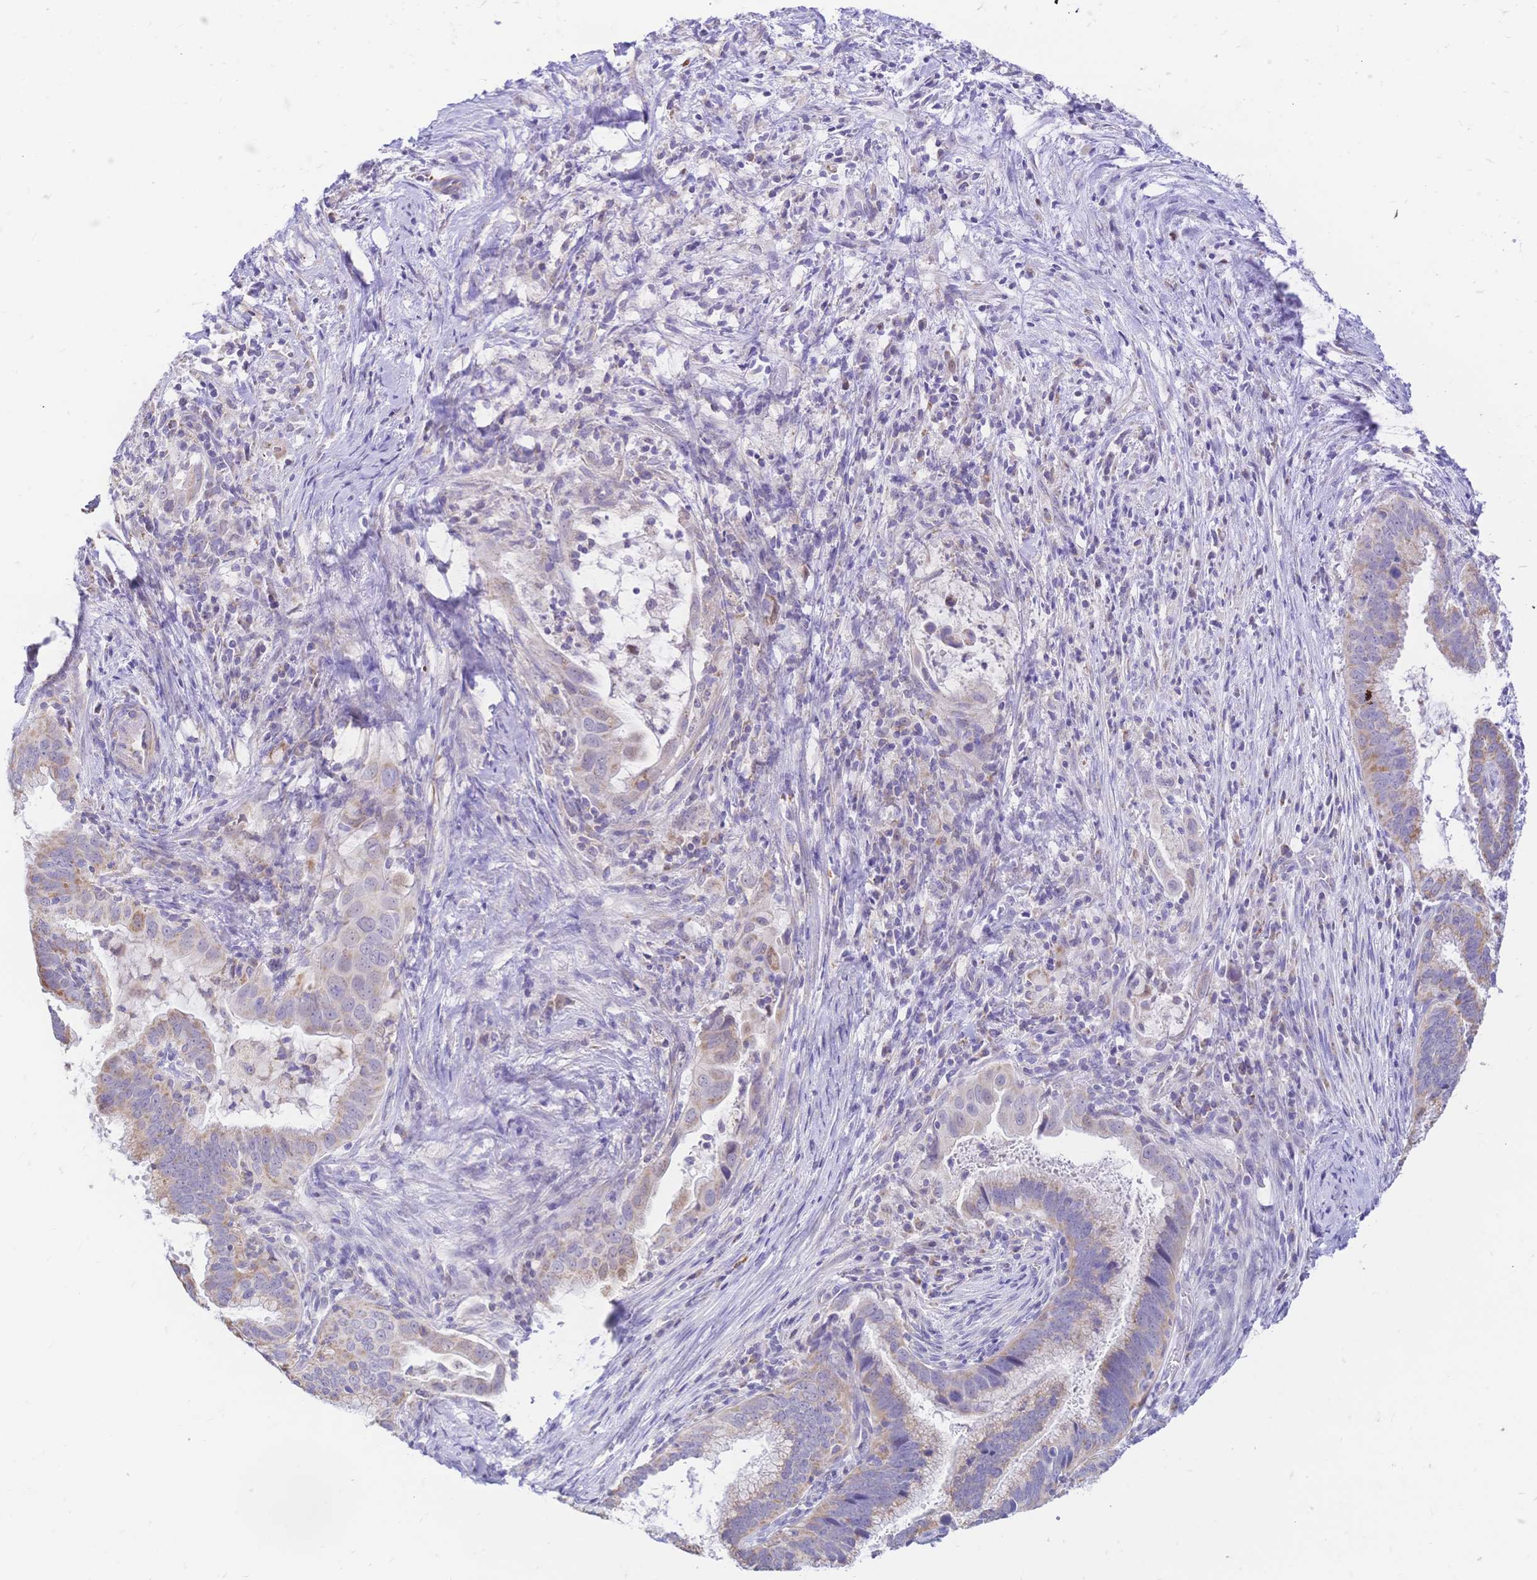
{"staining": {"intensity": "moderate", "quantity": ">75%", "location": "cytoplasmic/membranous"}, "tissue": "cervical cancer", "cell_type": "Tumor cells", "image_type": "cancer", "snomed": [{"axis": "morphology", "description": "Adenocarcinoma, NOS"}, {"axis": "topography", "description": "Cervix"}], "caption": "Immunohistochemistry (IHC) image of neoplastic tissue: human cervical adenocarcinoma stained using IHC reveals medium levels of moderate protein expression localized specifically in the cytoplasmic/membranous of tumor cells, appearing as a cytoplasmic/membranous brown color.", "gene": "CLEC18B", "patient": {"sex": "female", "age": 56}}